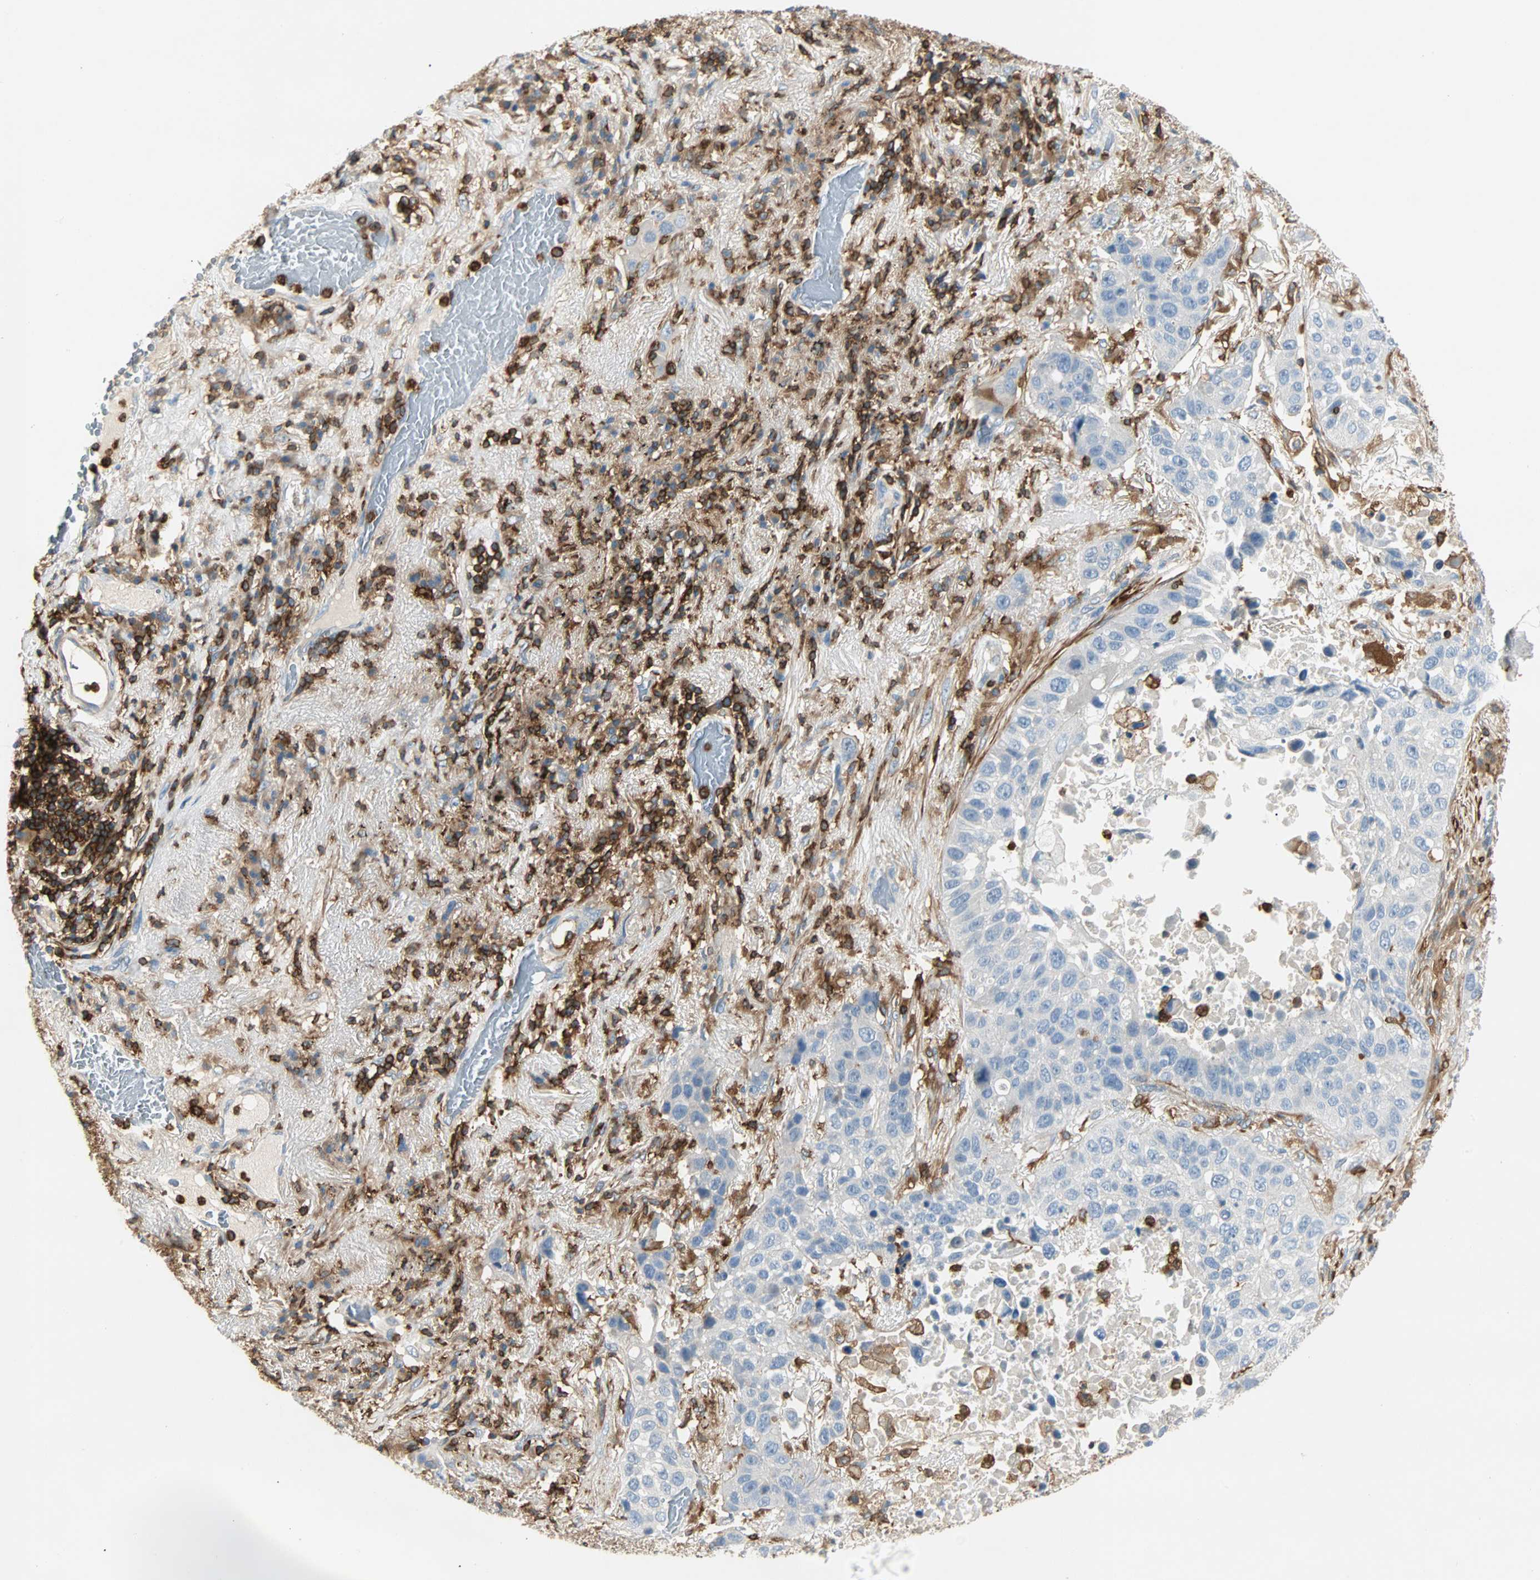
{"staining": {"intensity": "negative", "quantity": "none", "location": "none"}, "tissue": "lung cancer", "cell_type": "Tumor cells", "image_type": "cancer", "snomed": [{"axis": "morphology", "description": "Squamous cell carcinoma, NOS"}, {"axis": "topography", "description": "Lung"}], "caption": "Micrograph shows no significant protein positivity in tumor cells of squamous cell carcinoma (lung).", "gene": "FMNL1", "patient": {"sex": "male", "age": 57}}